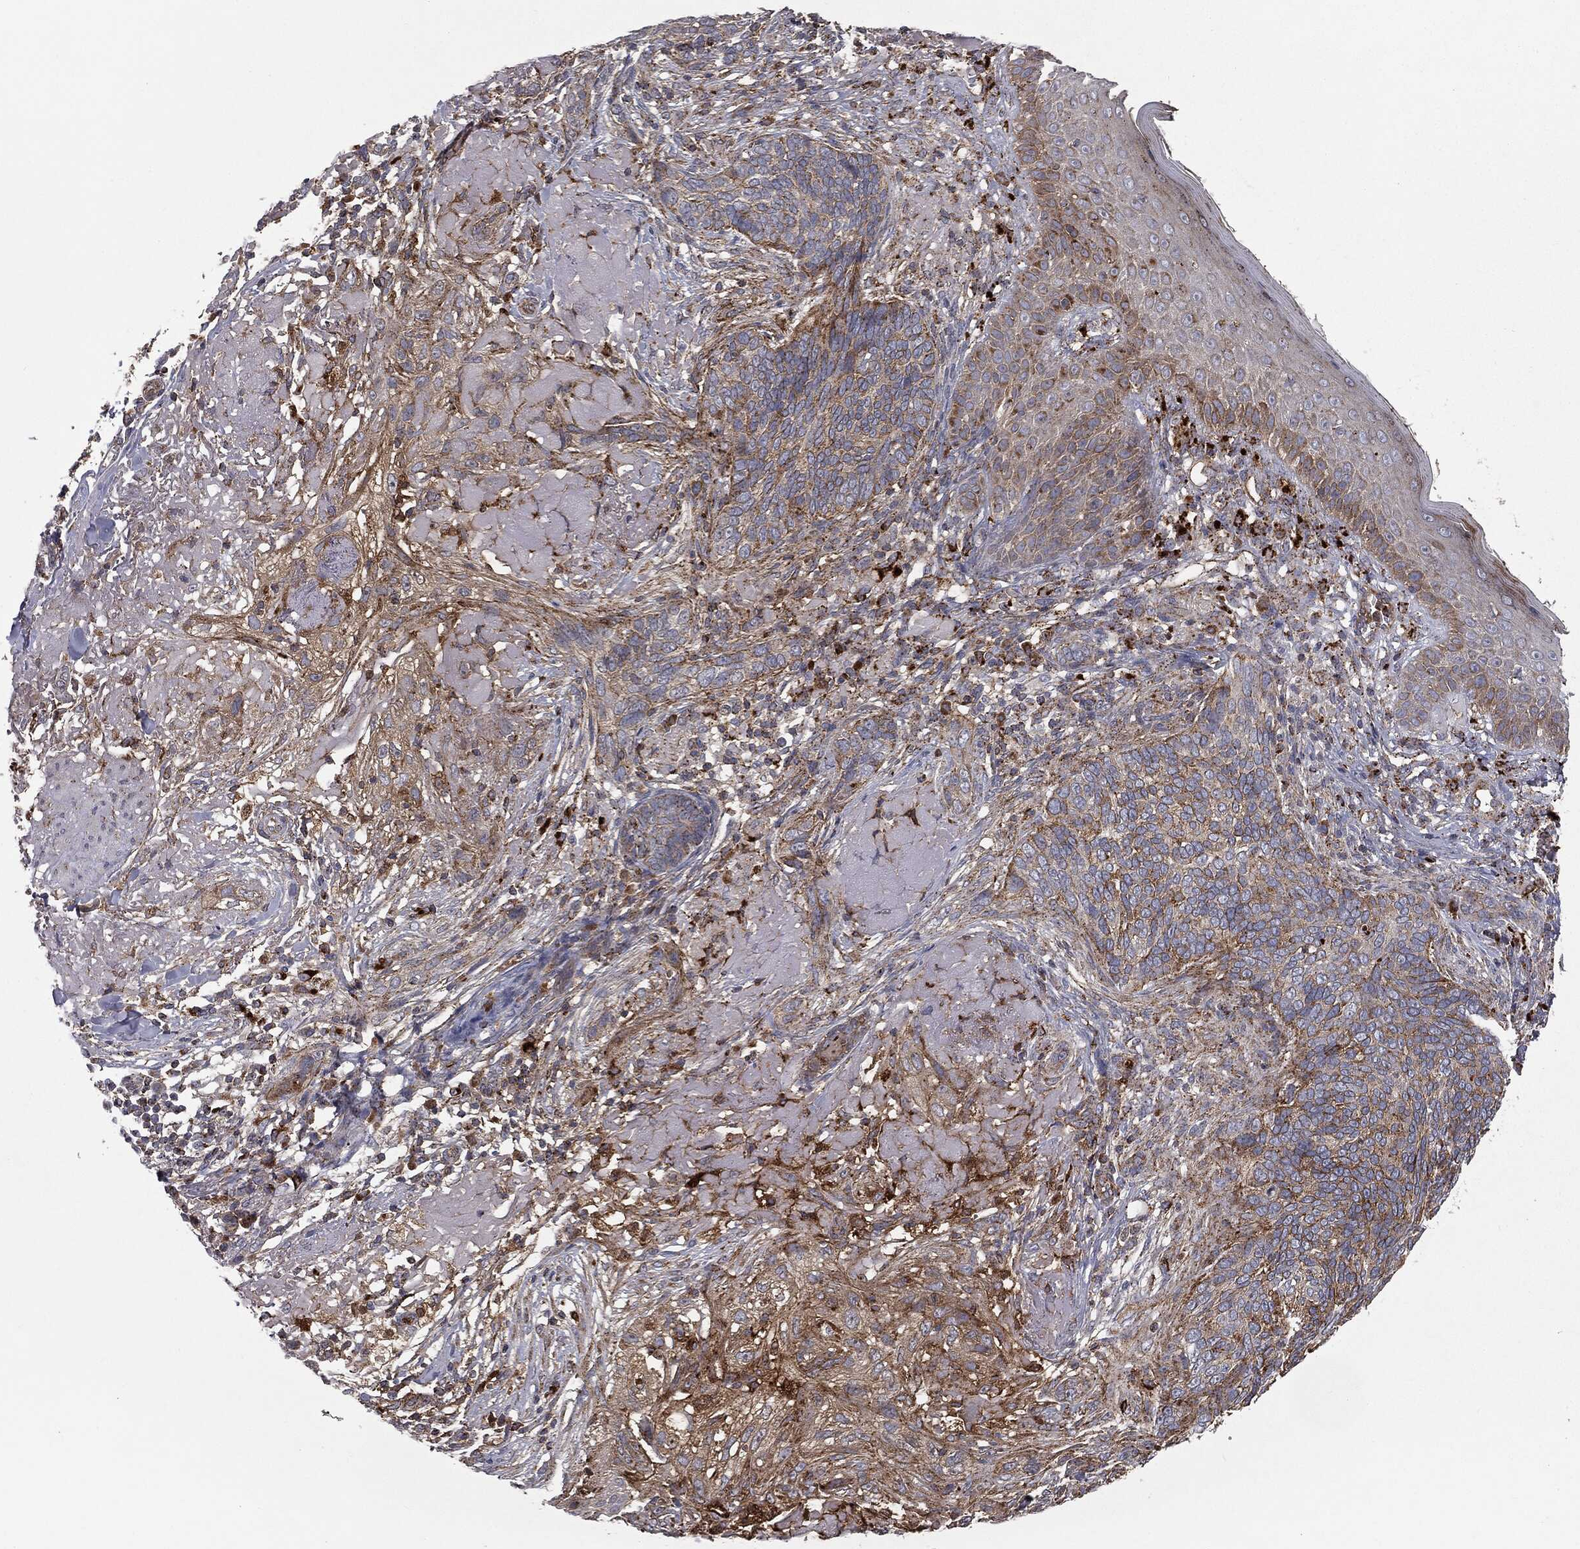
{"staining": {"intensity": "moderate", "quantity": "<25%", "location": "cytoplasmic/membranous"}, "tissue": "skin cancer", "cell_type": "Tumor cells", "image_type": "cancer", "snomed": [{"axis": "morphology", "description": "Basal cell carcinoma"}, {"axis": "topography", "description": "Skin"}], "caption": "A low amount of moderate cytoplasmic/membranous staining is present in about <25% of tumor cells in skin cancer tissue.", "gene": "CTSA", "patient": {"sex": "male", "age": 91}}